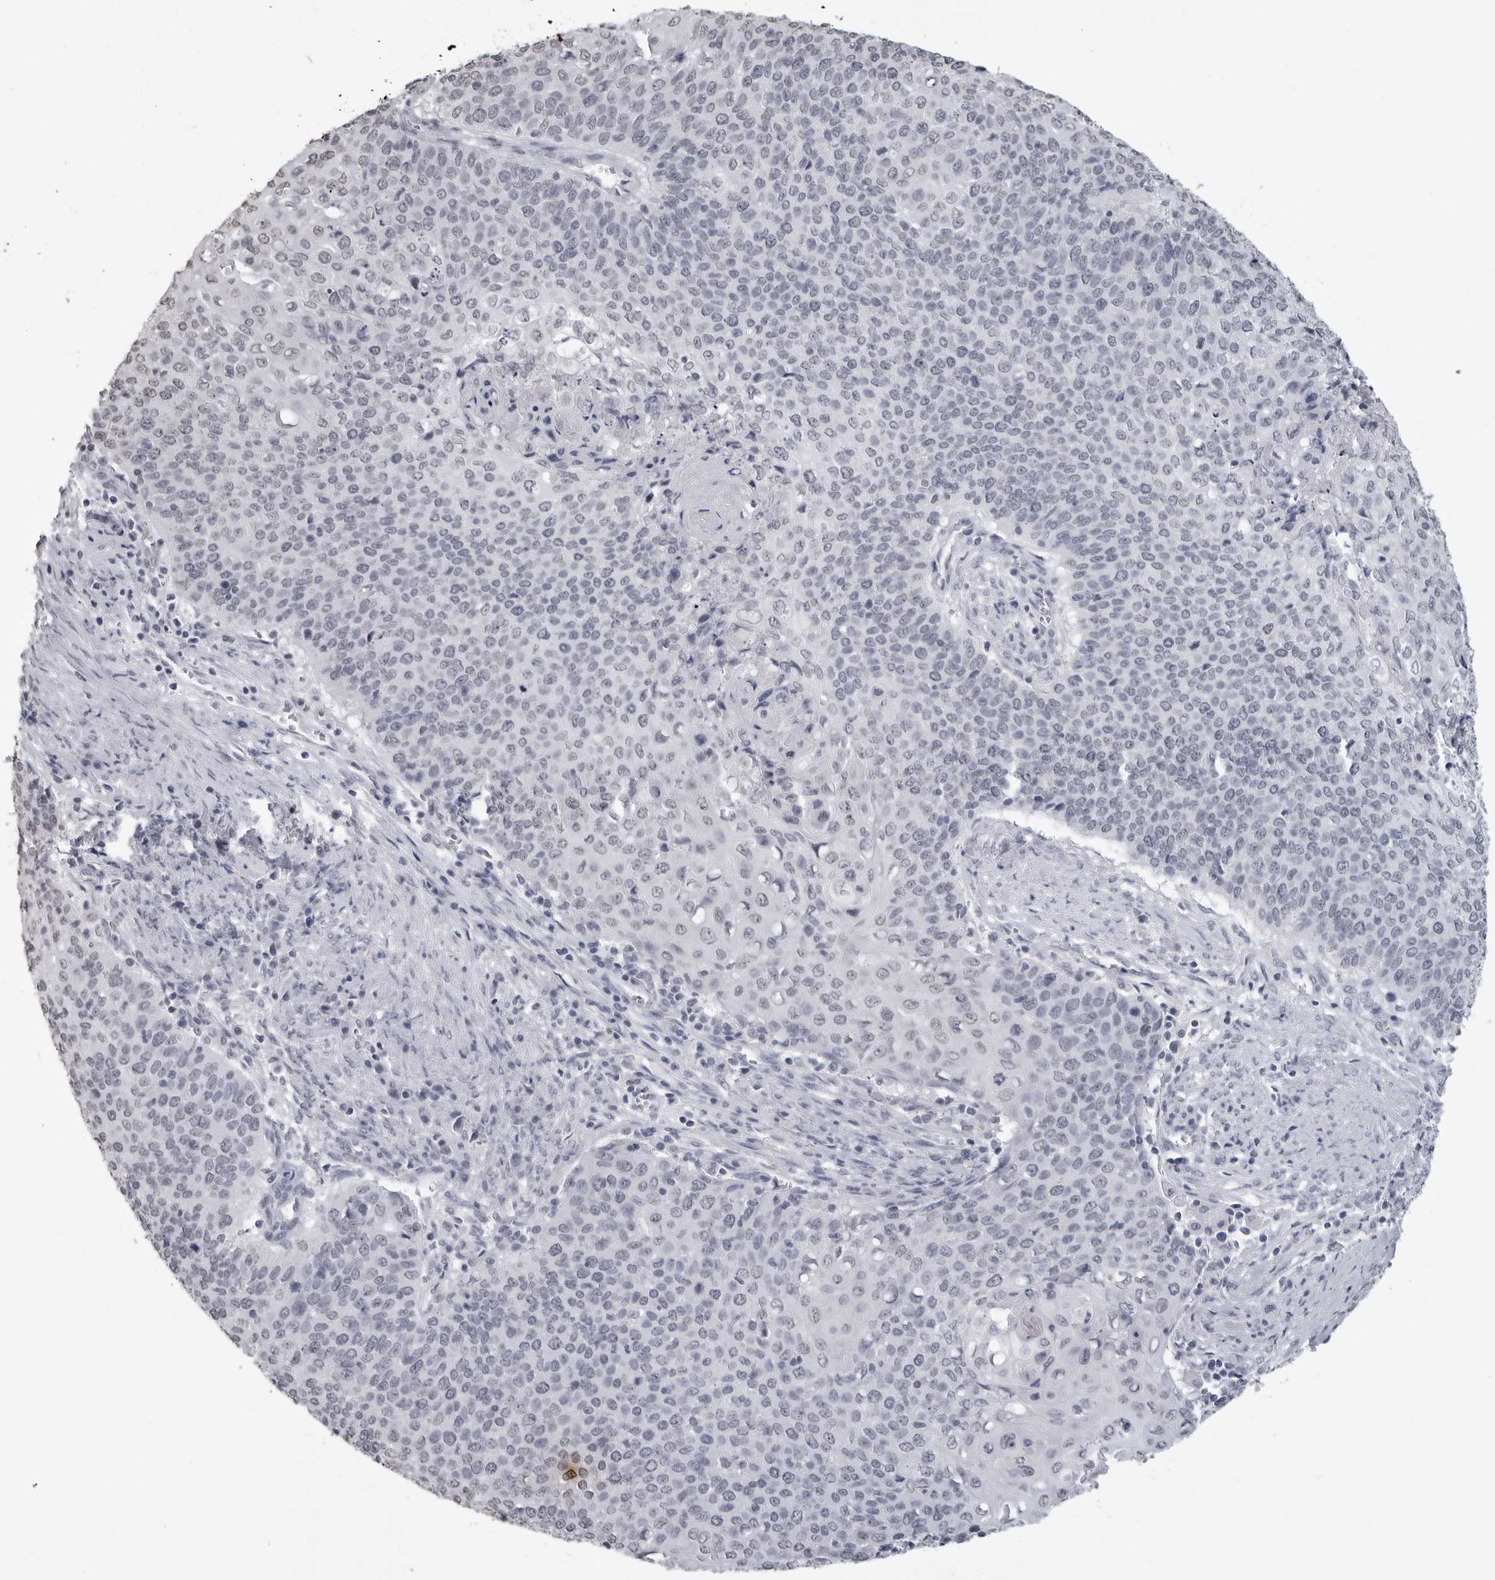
{"staining": {"intensity": "negative", "quantity": "none", "location": "none"}, "tissue": "cervical cancer", "cell_type": "Tumor cells", "image_type": "cancer", "snomed": [{"axis": "morphology", "description": "Squamous cell carcinoma, NOS"}, {"axis": "topography", "description": "Cervix"}], "caption": "An immunohistochemistry (IHC) image of squamous cell carcinoma (cervical) is shown. There is no staining in tumor cells of squamous cell carcinoma (cervical).", "gene": "HEPACAM", "patient": {"sex": "female", "age": 39}}